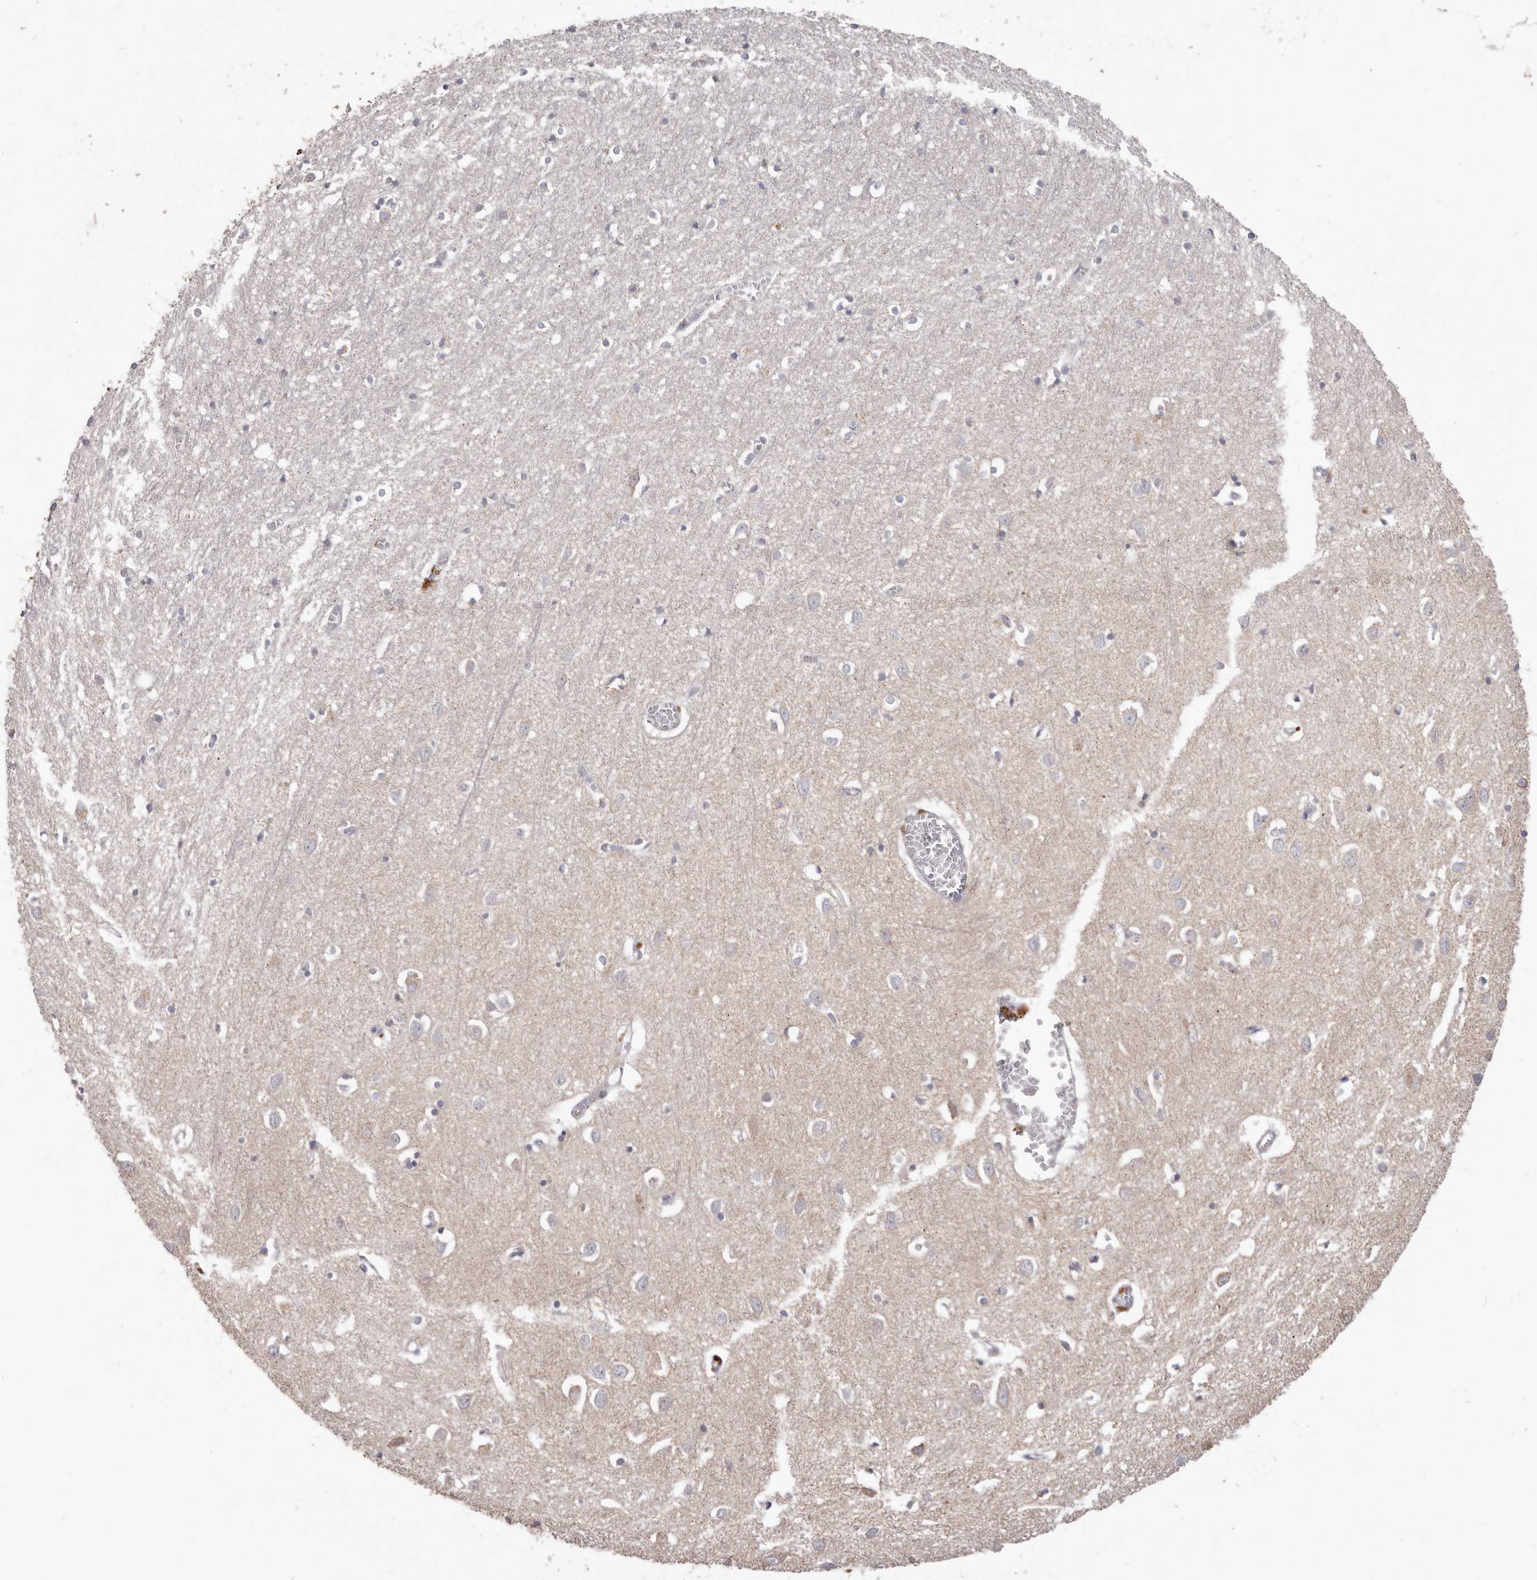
{"staining": {"intensity": "negative", "quantity": "none", "location": "none"}, "tissue": "cerebral cortex", "cell_type": "Endothelial cells", "image_type": "normal", "snomed": [{"axis": "morphology", "description": "Normal tissue, NOS"}, {"axis": "topography", "description": "Cerebral cortex"}], "caption": "Immunohistochemistry of normal cerebral cortex displays no staining in endothelial cells.", "gene": "PRMT2", "patient": {"sex": "female", "age": 64}}